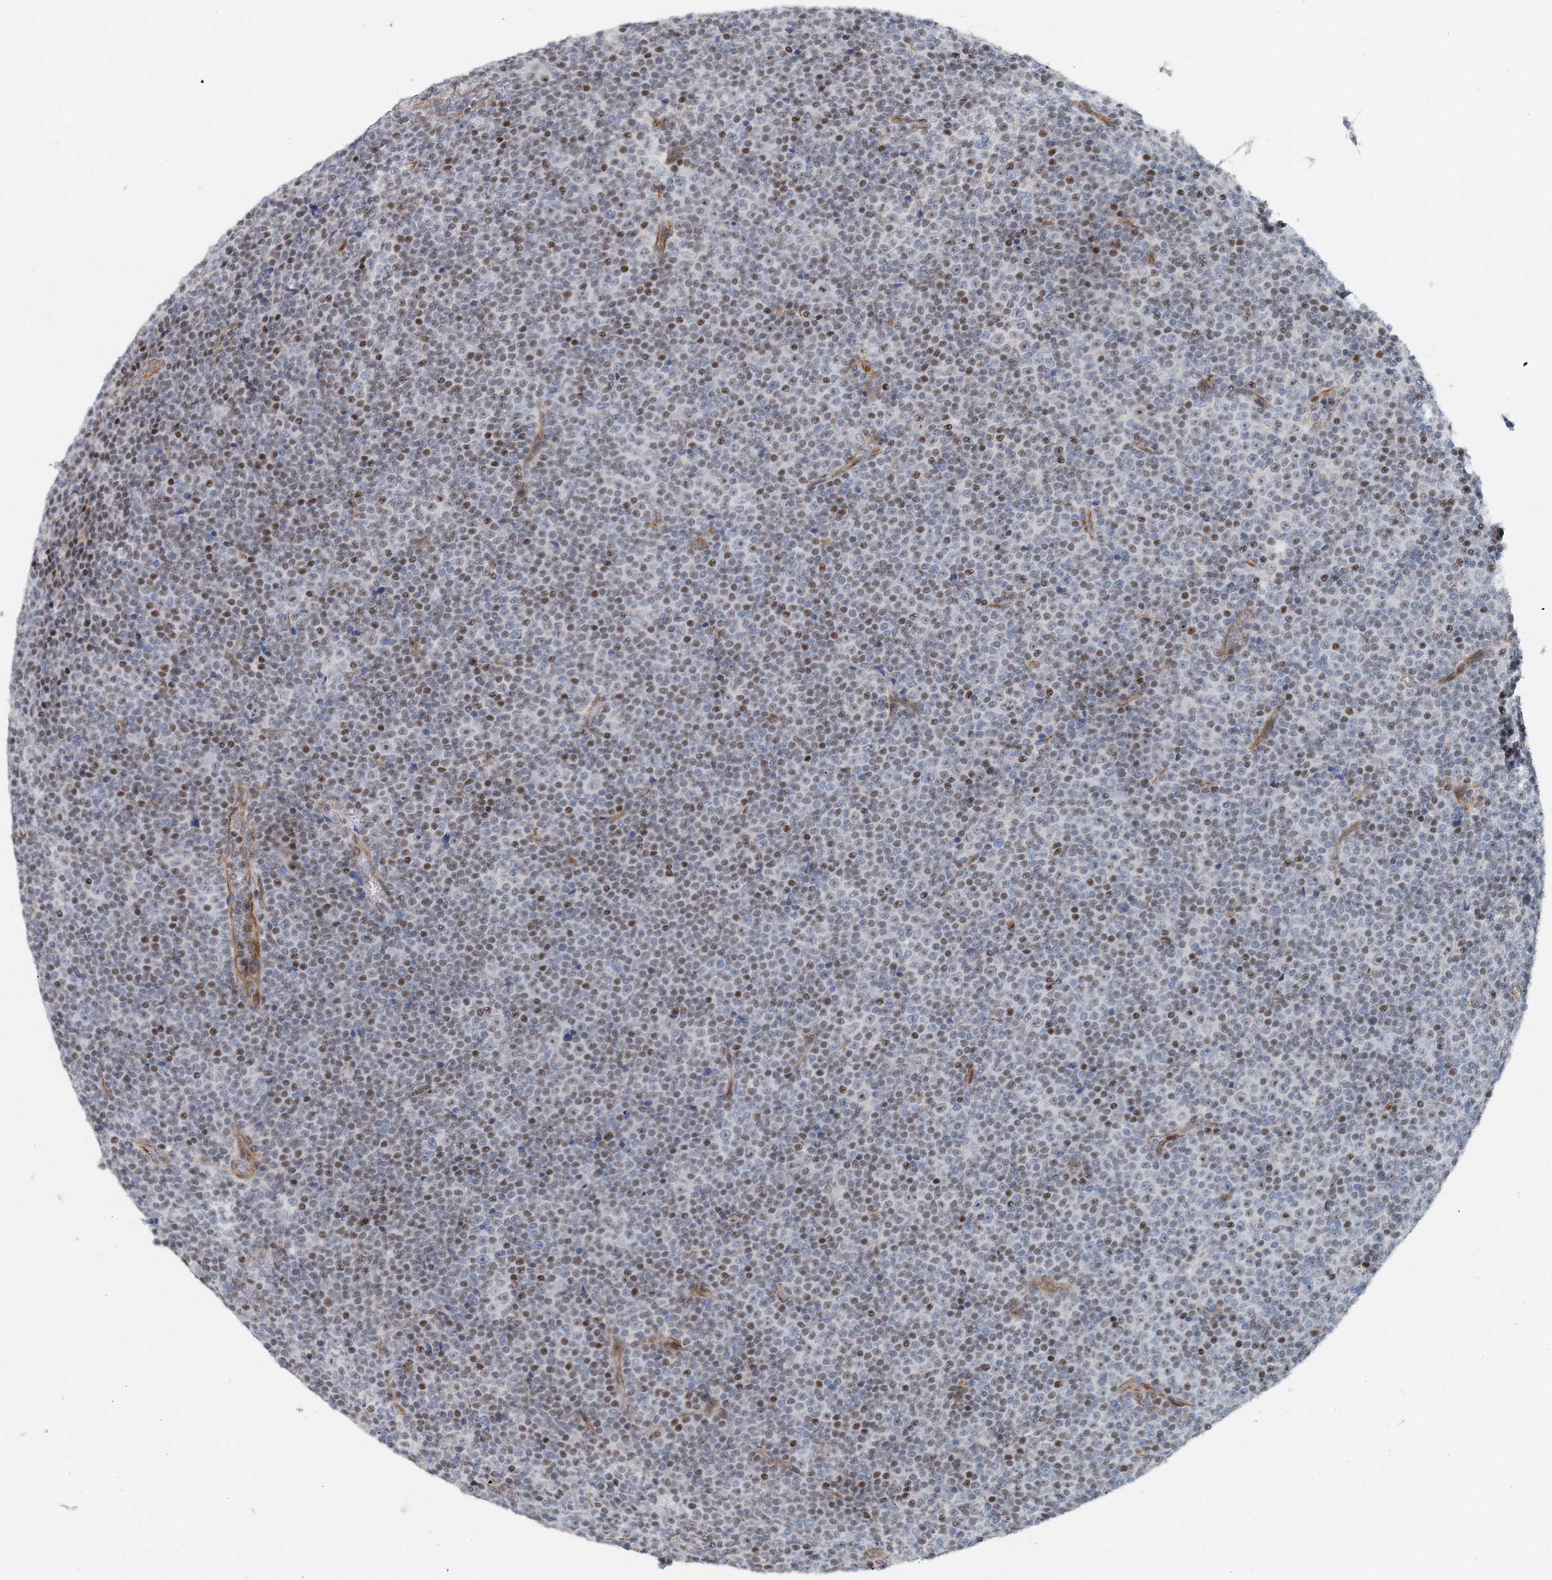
{"staining": {"intensity": "moderate", "quantity": "25%-75%", "location": "nuclear"}, "tissue": "lymphoma", "cell_type": "Tumor cells", "image_type": "cancer", "snomed": [{"axis": "morphology", "description": "Malignant lymphoma, non-Hodgkin's type, Low grade"}, {"axis": "topography", "description": "Lymph node"}], "caption": "The image exhibits staining of low-grade malignant lymphoma, non-Hodgkin's type, revealing moderate nuclear protein positivity (brown color) within tumor cells.", "gene": "UIMC1", "patient": {"sex": "female", "age": 67}}